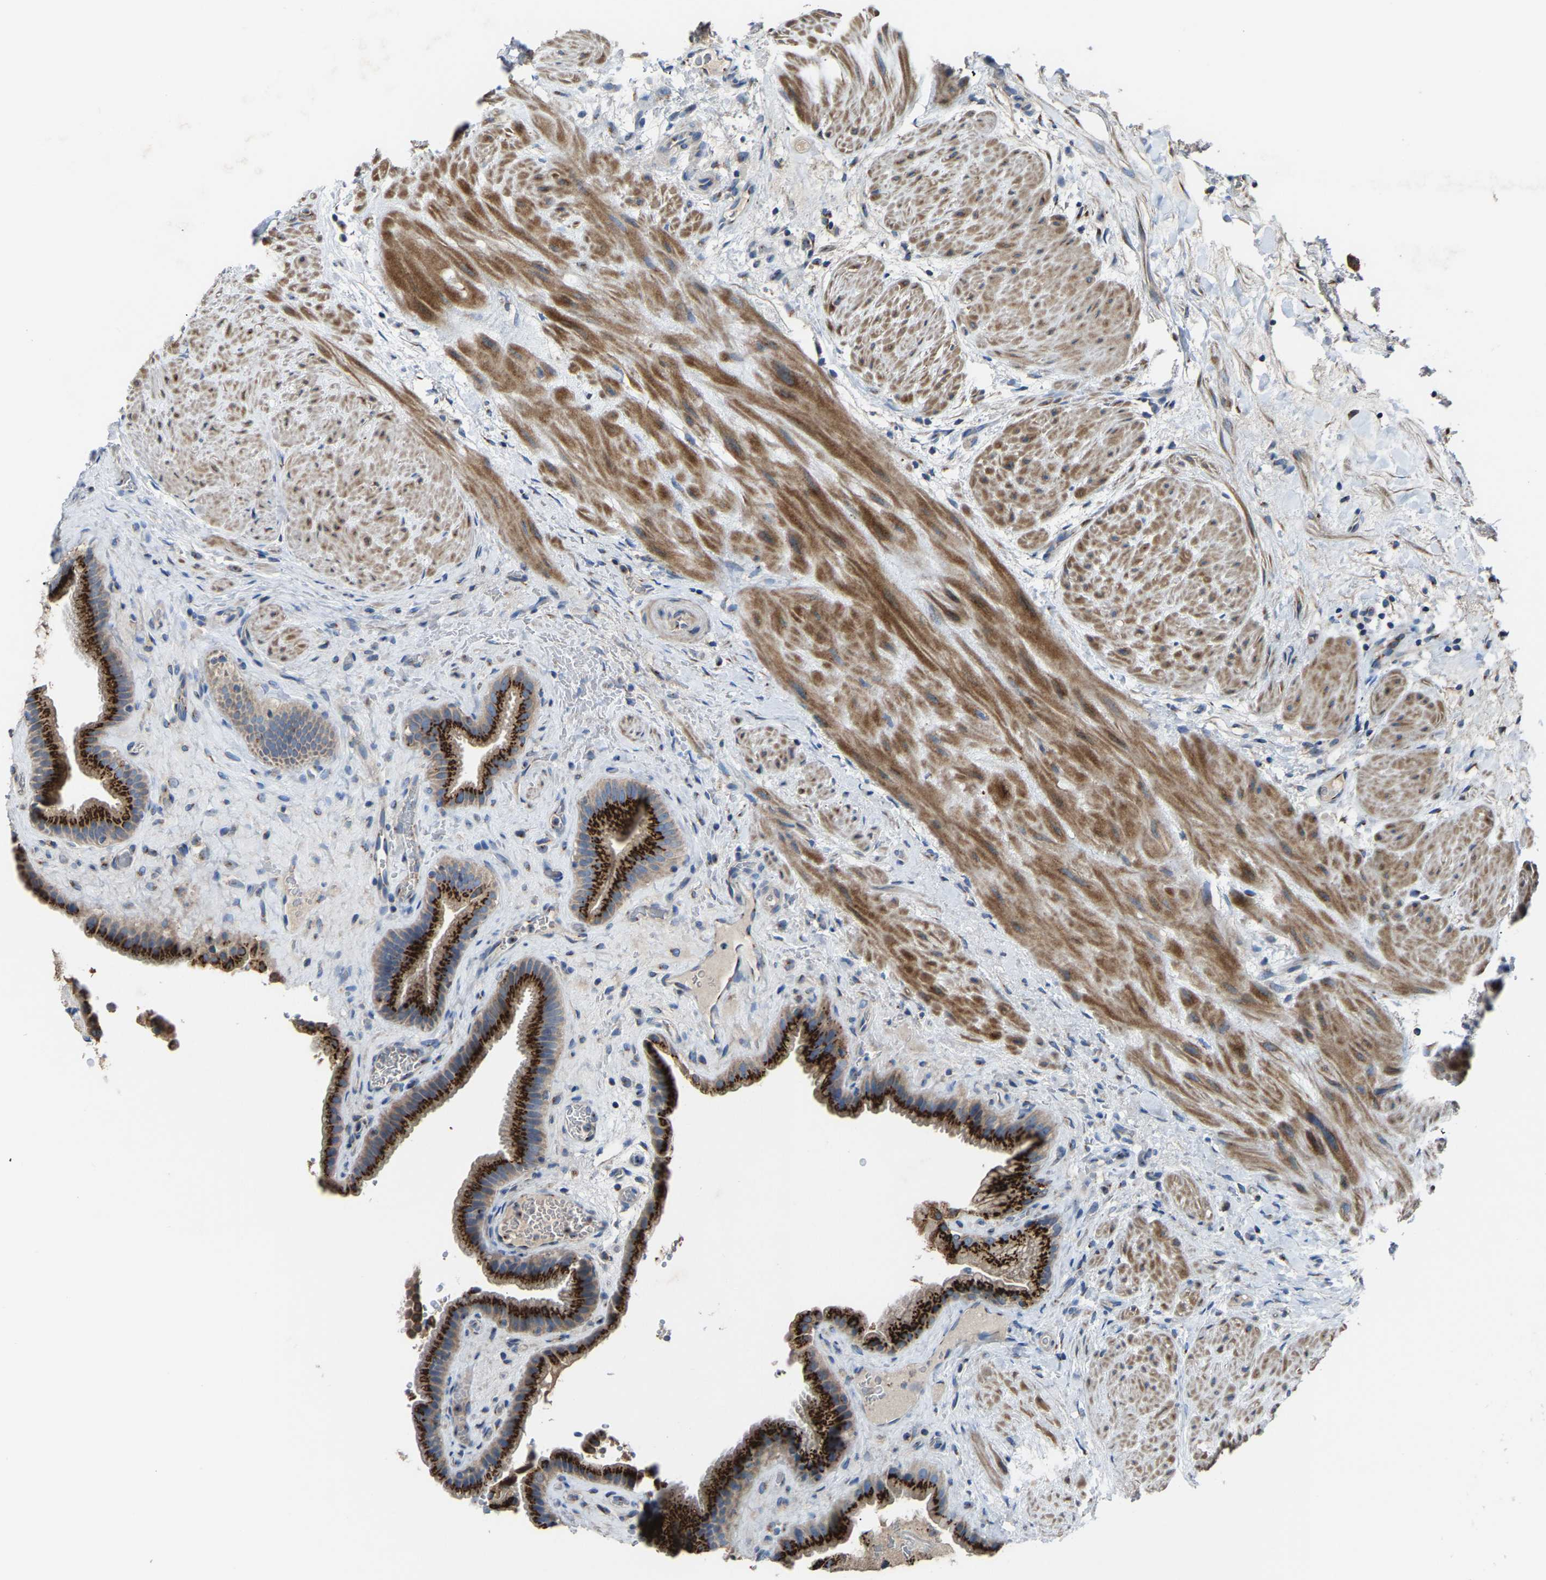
{"staining": {"intensity": "strong", "quantity": ">75%", "location": "cytoplasmic/membranous"}, "tissue": "gallbladder", "cell_type": "Glandular cells", "image_type": "normal", "snomed": [{"axis": "morphology", "description": "Normal tissue, NOS"}, {"axis": "topography", "description": "Gallbladder"}], "caption": "This is a histology image of immunohistochemistry (IHC) staining of benign gallbladder, which shows strong staining in the cytoplasmic/membranous of glandular cells.", "gene": "CANT1", "patient": {"sex": "male", "age": 49}}